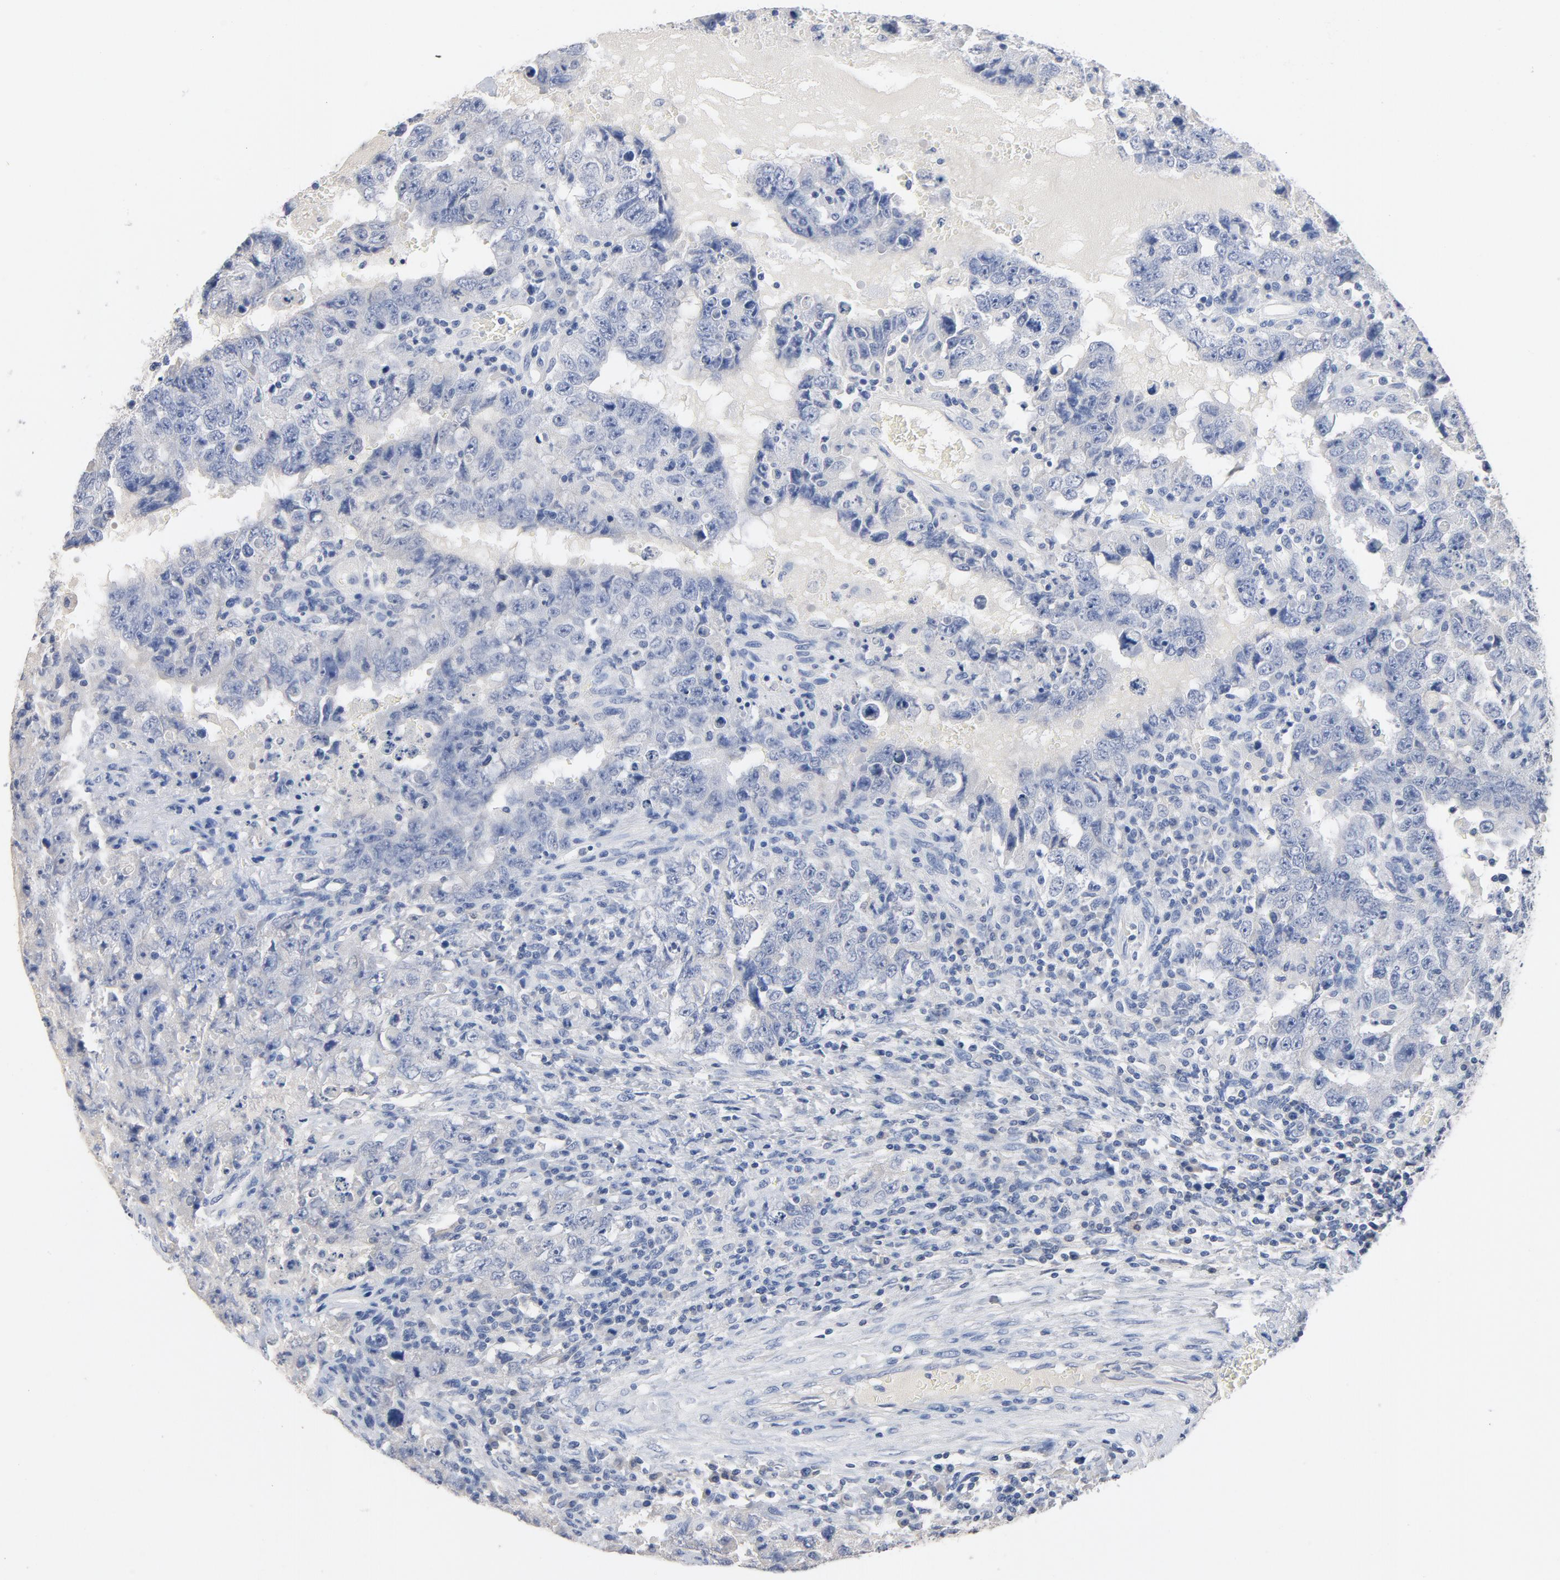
{"staining": {"intensity": "negative", "quantity": "none", "location": "none"}, "tissue": "testis cancer", "cell_type": "Tumor cells", "image_type": "cancer", "snomed": [{"axis": "morphology", "description": "Carcinoma, Embryonal, NOS"}, {"axis": "topography", "description": "Testis"}], "caption": "DAB immunohistochemical staining of testis embryonal carcinoma displays no significant expression in tumor cells.", "gene": "ZCCHC13", "patient": {"sex": "male", "age": 26}}